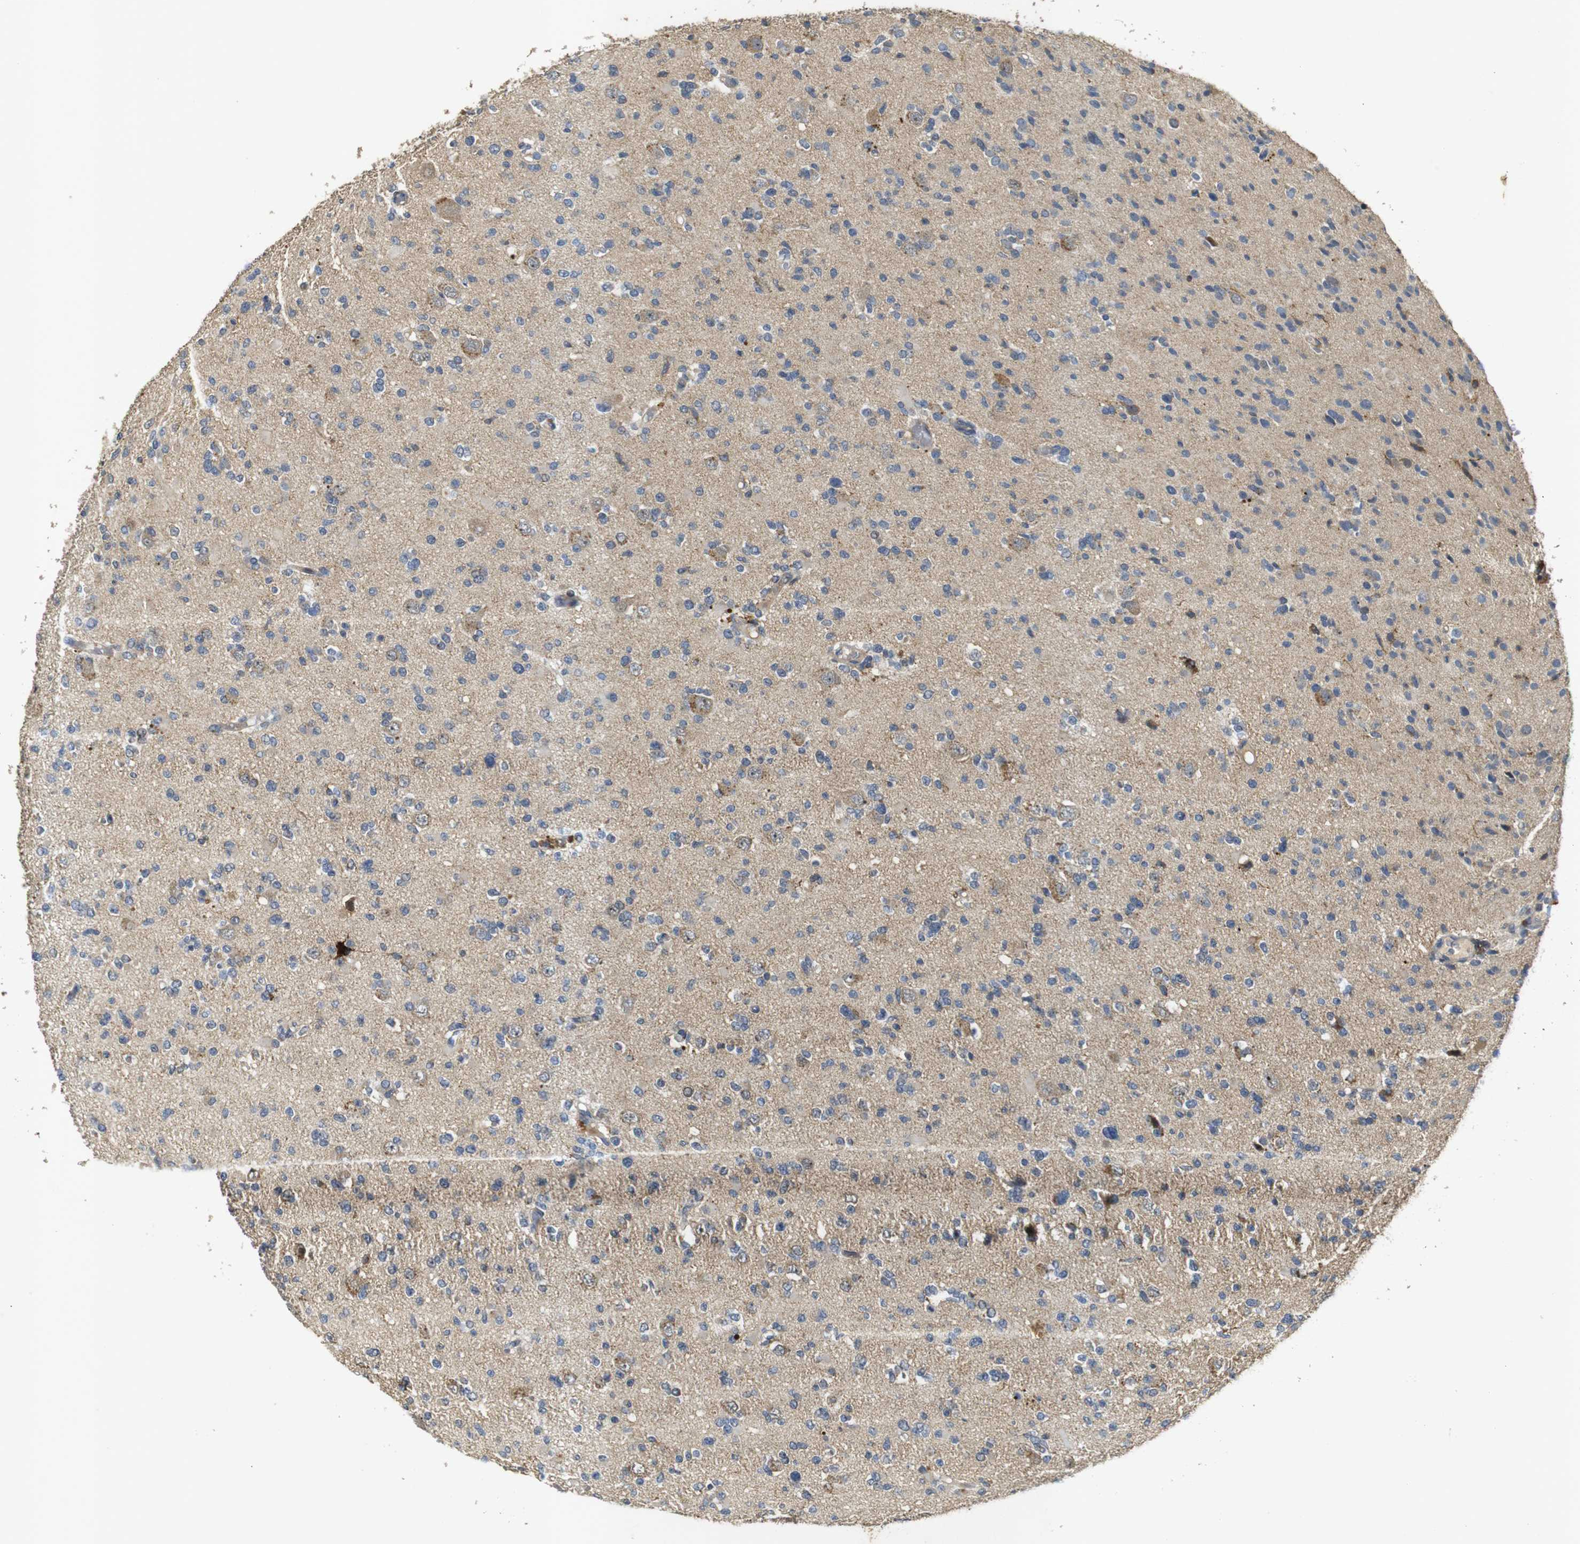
{"staining": {"intensity": "weak", "quantity": ">75%", "location": "cytoplasmic/membranous"}, "tissue": "glioma", "cell_type": "Tumor cells", "image_type": "cancer", "snomed": [{"axis": "morphology", "description": "Glioma, malignant, Low grade"}, {"axis": "topography", "description": "Brain"}], "caption": "Immunohistochemistry (DAB (3,3'-diaminobenzidine)) staining of low-grade glioma (malignant) reveals weak cytoplasmic/membranous protein staining in about >75% of tumor cells.", "gene": "MAGI2", "patient": {"sex": "female", "age": 22}}